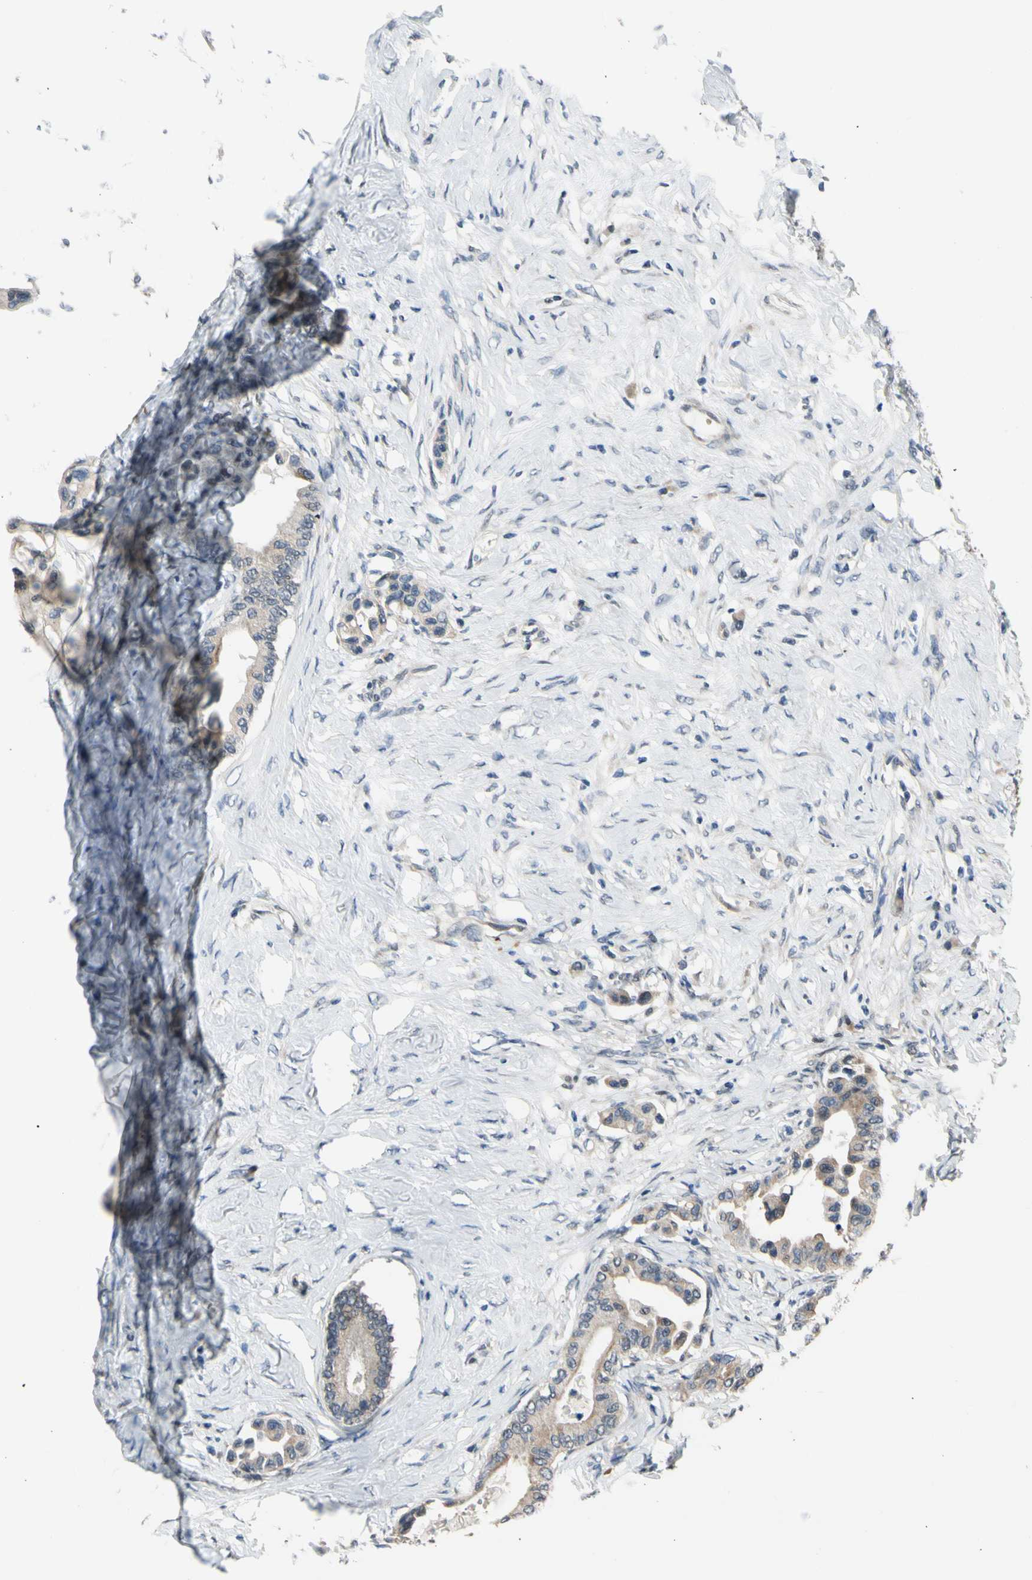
{"staining": {"intensity": "weak", "quantity": ">75%", "location": "cytoplasmic/membranous"}, "tissue": "colorectal cancer", "cell_type": "Tumor cells", "image_type": "cancer", "snomed": [{"axis": "morphology", "description": "Normal tissue, NOS"}, {"axis": "morphology", "description": "Adenocarcinoma, NOS"}, {"axis": "topography", "description": "Colon"}], "caption": "A histopathology image of colorectal cancer stained for a protein displays weak cytoplasmic/membranous brown staining in tumor cells.", "gene": "ZNF184", "patient": {"sex": "male", "age": 82}}